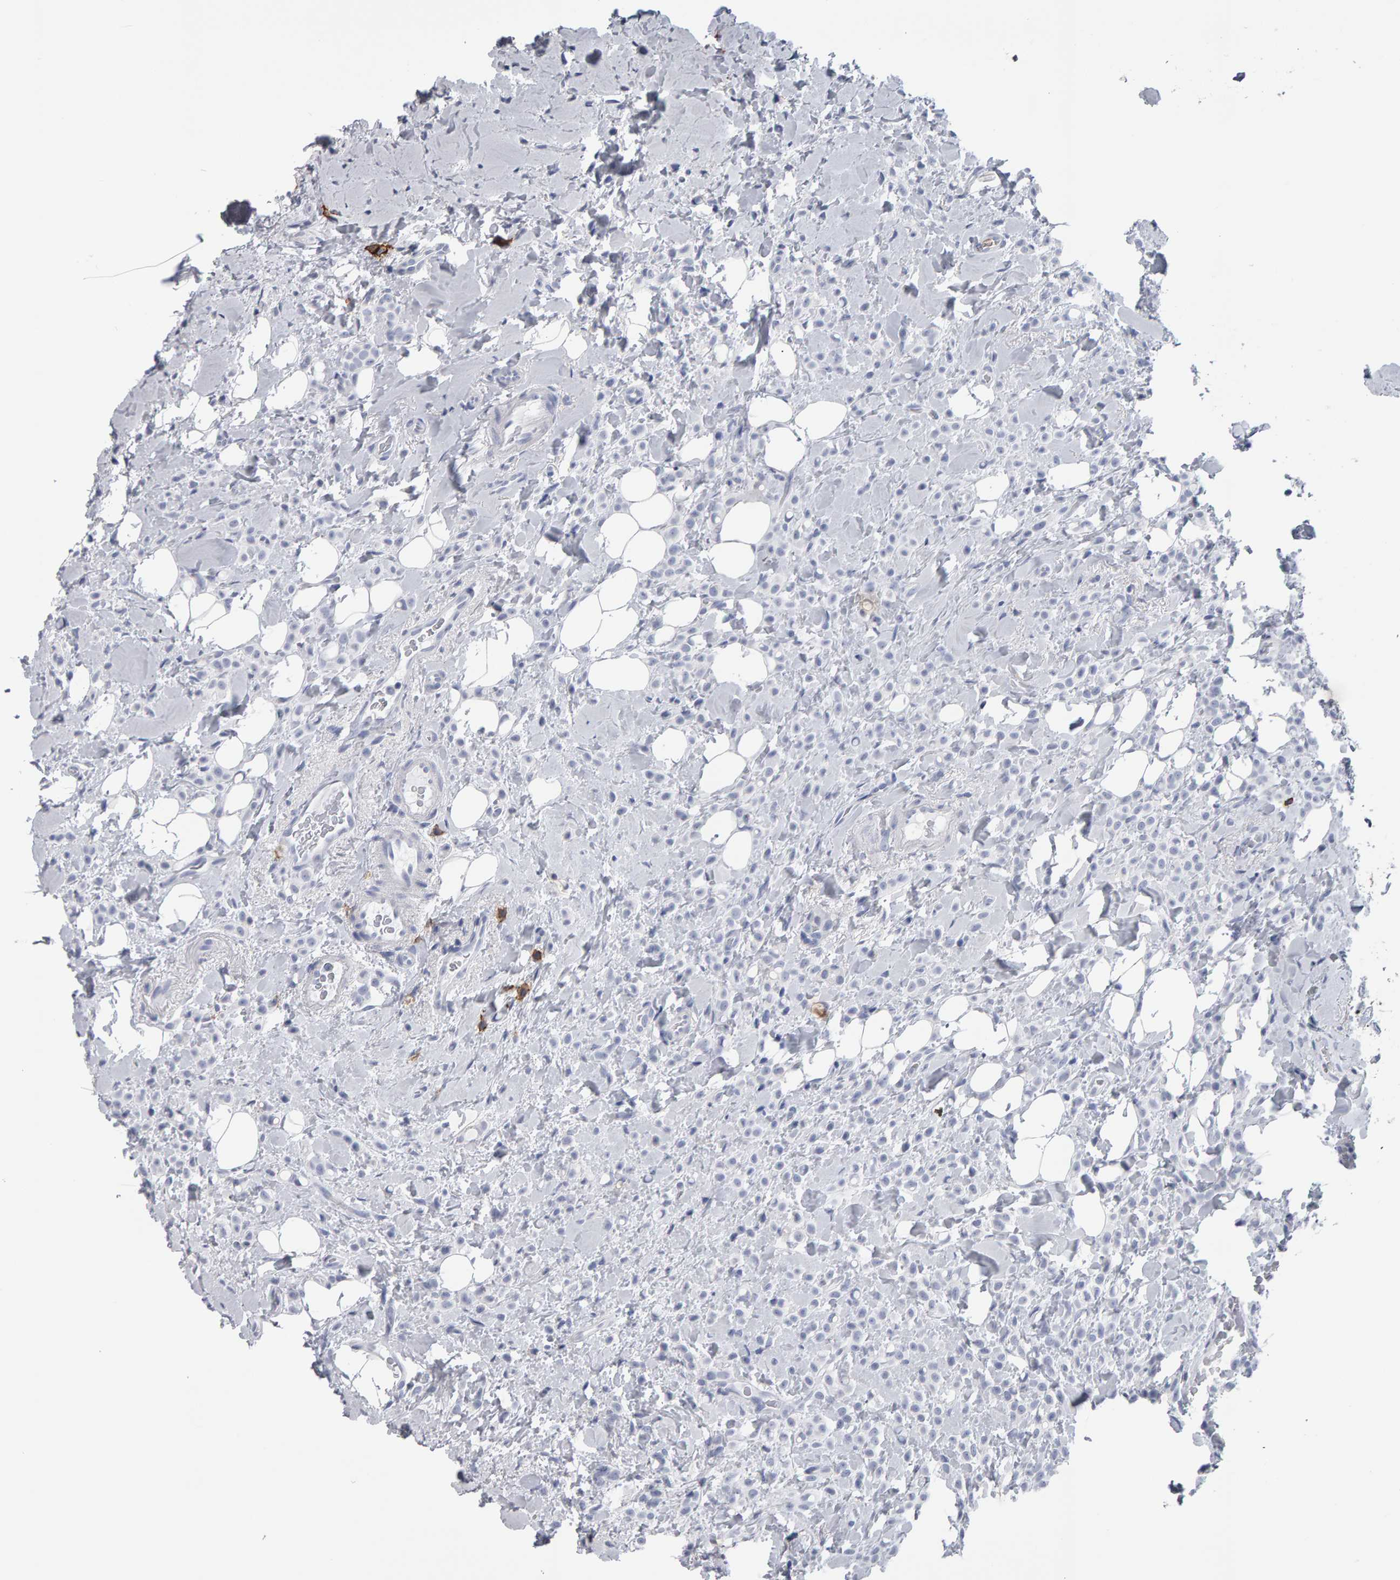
{"staining": {"intensity": "negative", "quantity": "none", "location": "none"}, "tissue": "breast cancer", "cell_type": "Tumor cells", "image_type": "cancer", "snomed": [{"axis": "morphology", "description": "Normal tissue, NOS"}, {"axis": "morphology", "description": "Lobular carcinoma"}, {"axis": "topography", "description": "Breast"}], "caption": "The immunohistochemistry image has no significant positivity in tumor cells of lobular carcinoma (breast) tissue. The staining is performed using DAB (3,3'-diaminobenzidine) brown chromogen with nuclei counter-stained in using hematoxylin.", "gene": "CD38", "patient": {"sex": "female", "age": 50}}